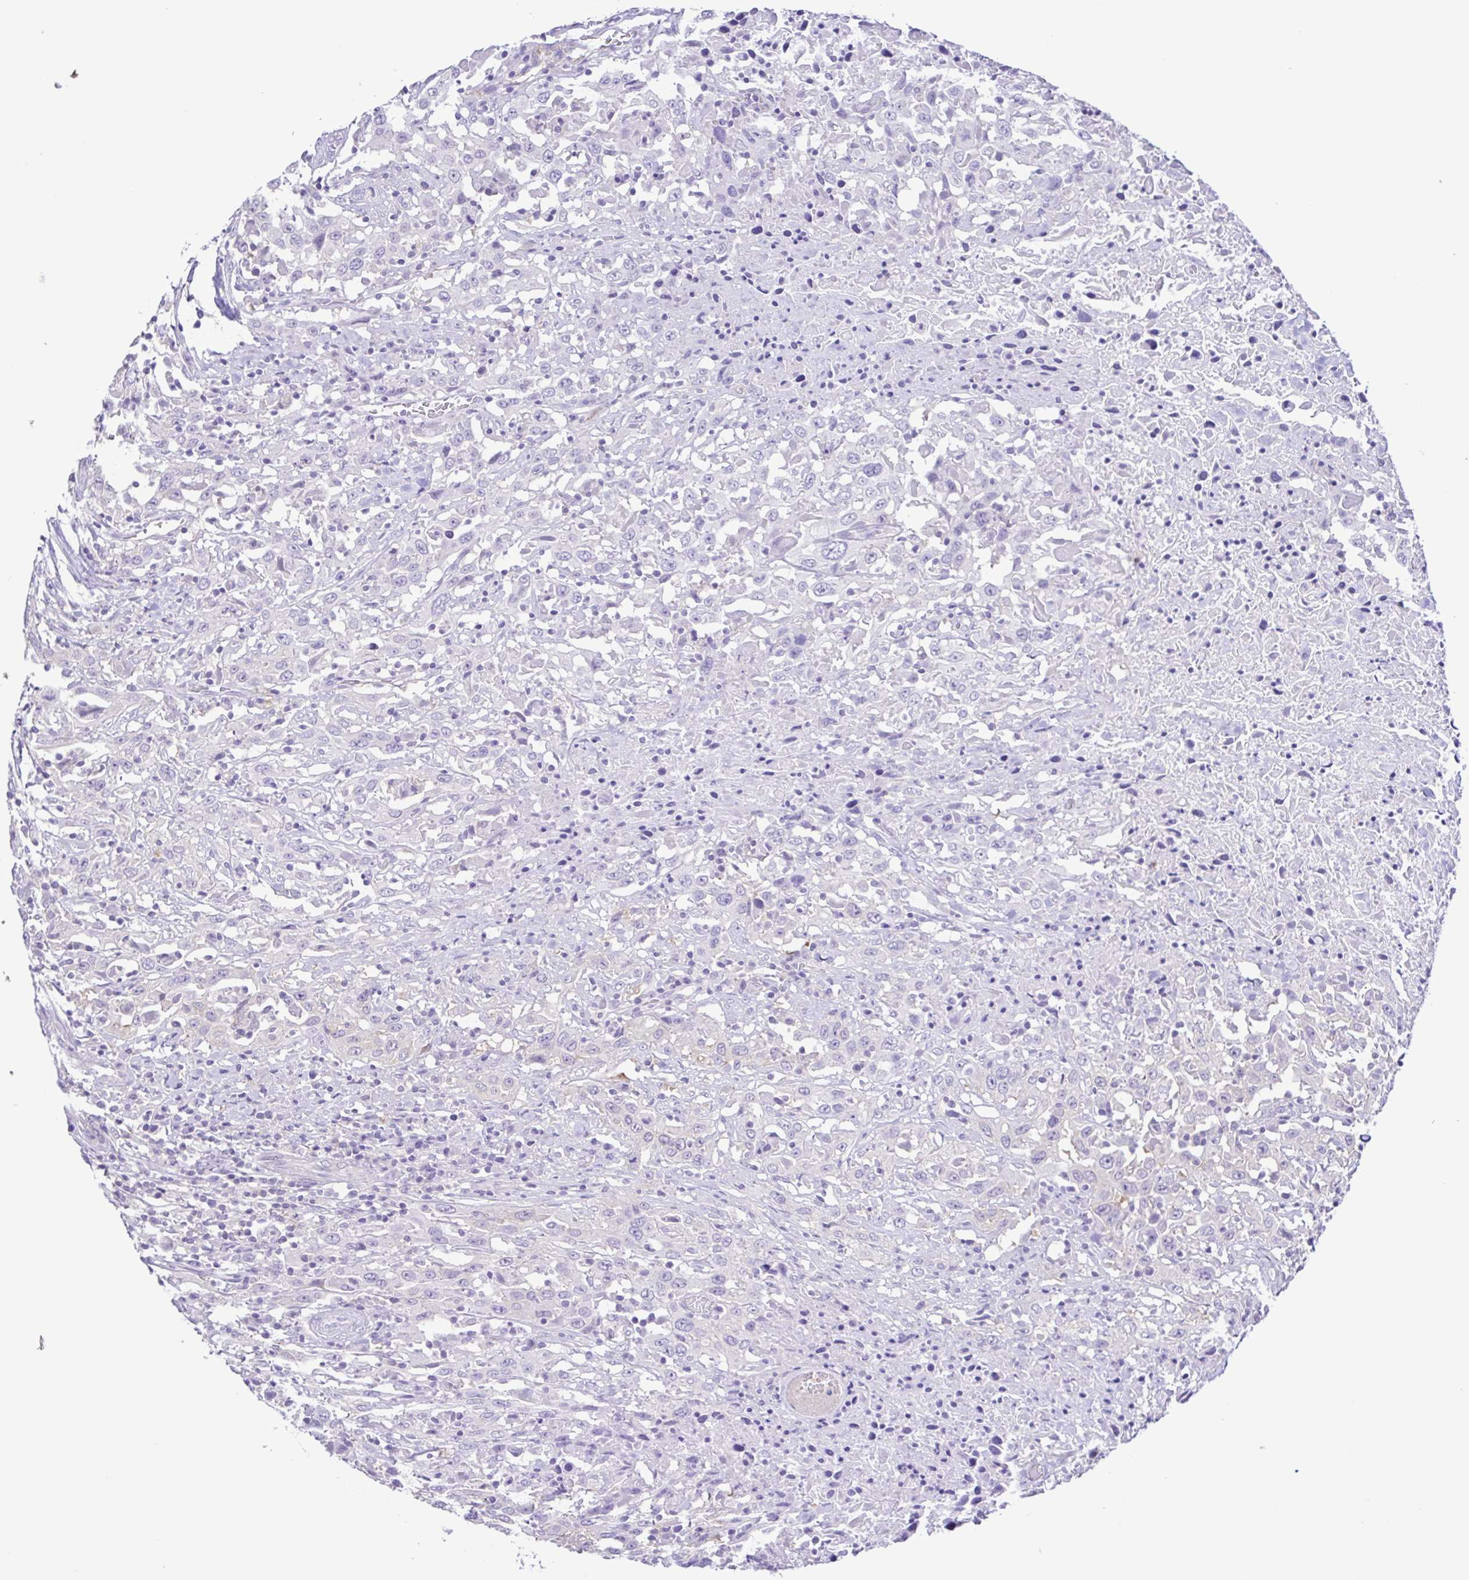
{"staining": {"intensity": "negative", "quantity": "none", "location": "none"}, "tissue": "urothelial cancer", "cell_type": "Tumor cells", "image_type": "cancer", "snomed": [{"axis": "morphology", "description": "Urothelial carcinoma, High grade"}, {"axis": "topography", "description": "Urinary bladder"}], "caption": "High-grade urothelial carcinoma stained for a protein using immunohistochemistry (IHC) displays no positivity tumor cells.", "gene": "CYP17A1", "patient": {"sex": "male", "age": 61}}